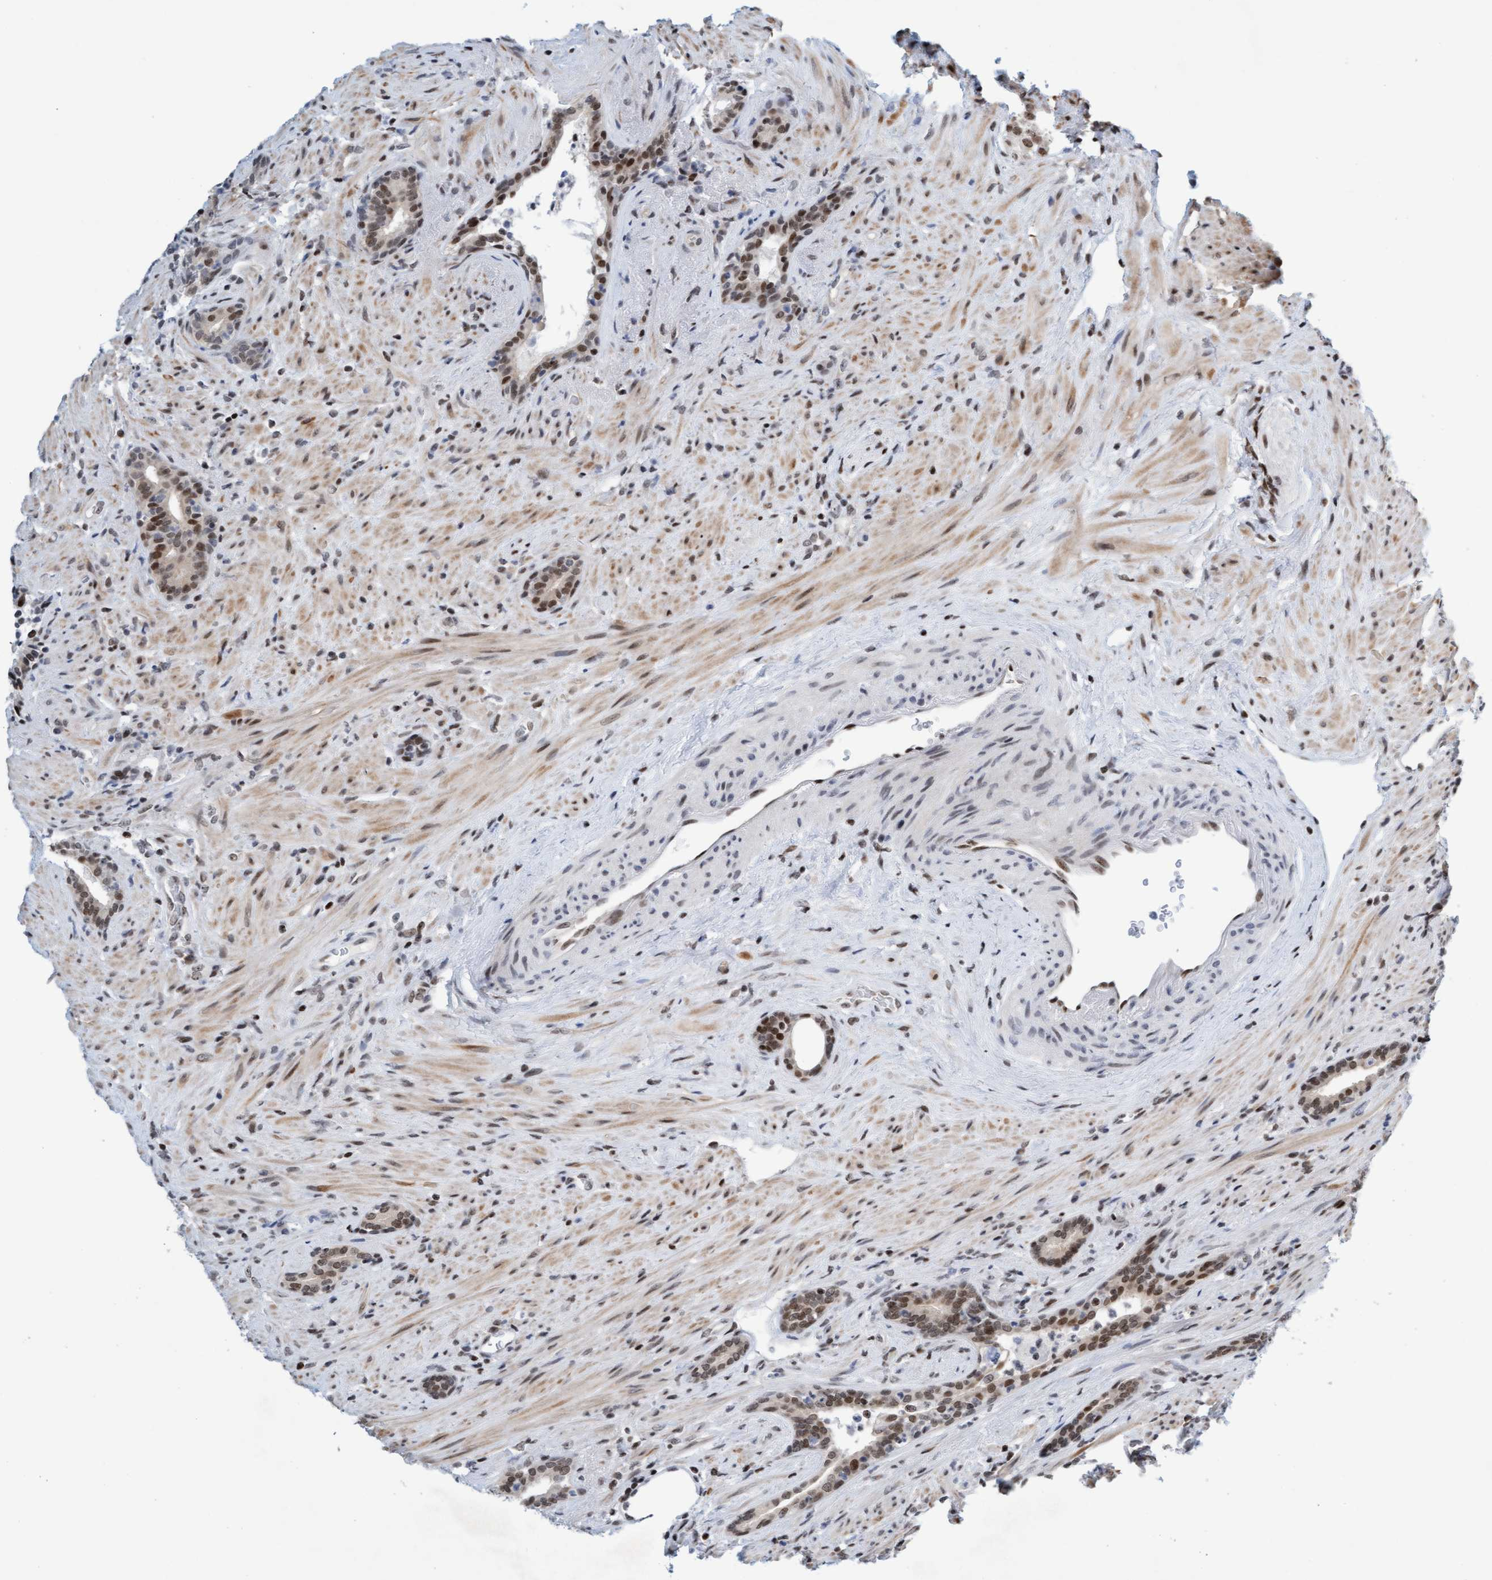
{"staining": {"intensity": "moderate", "quantity": ">75%", "location": "nuclear"}, "tissue": "prostate cancer", "cell_type": "Tumor cells", "image_type": "cancer", "snomed": [{"axis": "morphology", "description": "Adenocarcinoma, High grade"}, {"axis": "topography", "description": "Prostate"}], "caption": "Immunohistochemical staining of prostate cancer (adenocarcinoma (high-grade)) displays moderate nuclear protein positivity in about >75% of tumor cells.", "gene": "GLRX2", "patient": {"sex": "male", "age": 71}}